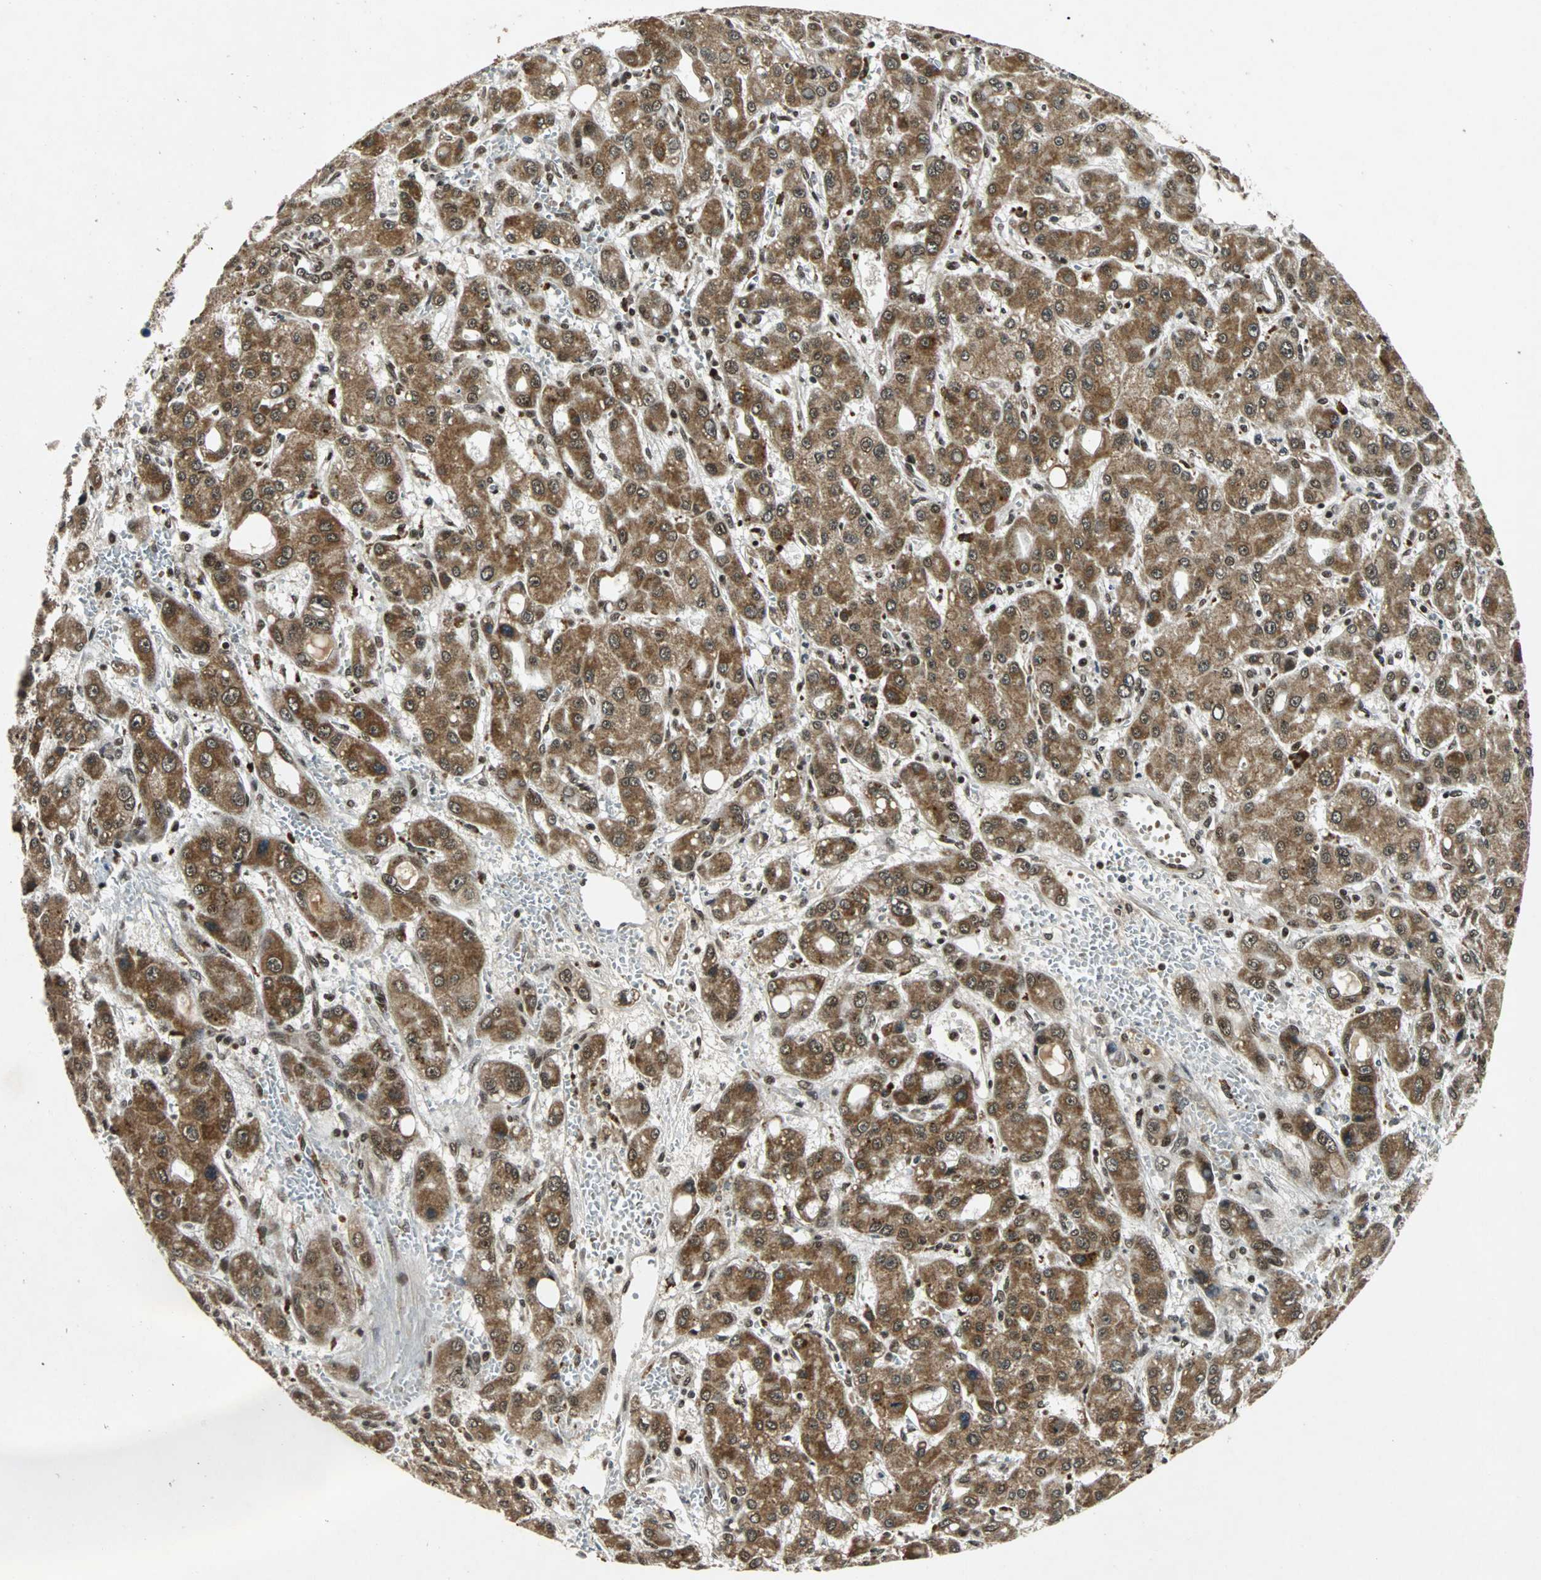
{"staining": {"intensity": "strong", "quantity": ">75%", "location": "cytoplasmic/membranous,nuclear"}, "tissue": "liver cancer", "cell_type": "Tumor cells", "image_type": "cancer", "snomed": [{"axis": "morphology", "description": "Carcinoma, Hepatocellular, NOS"}, {"axis": "topography", "description": "Liver"}], "caption": "This is an image of immunohistochemistry staining of liver hepatocellular carcinoma, which shows strong staining in the cytoplasmic/membranous and nuclear of tumor cells.", "gene": "TAF5", "patient": {"sex": "male", "age": 55}}